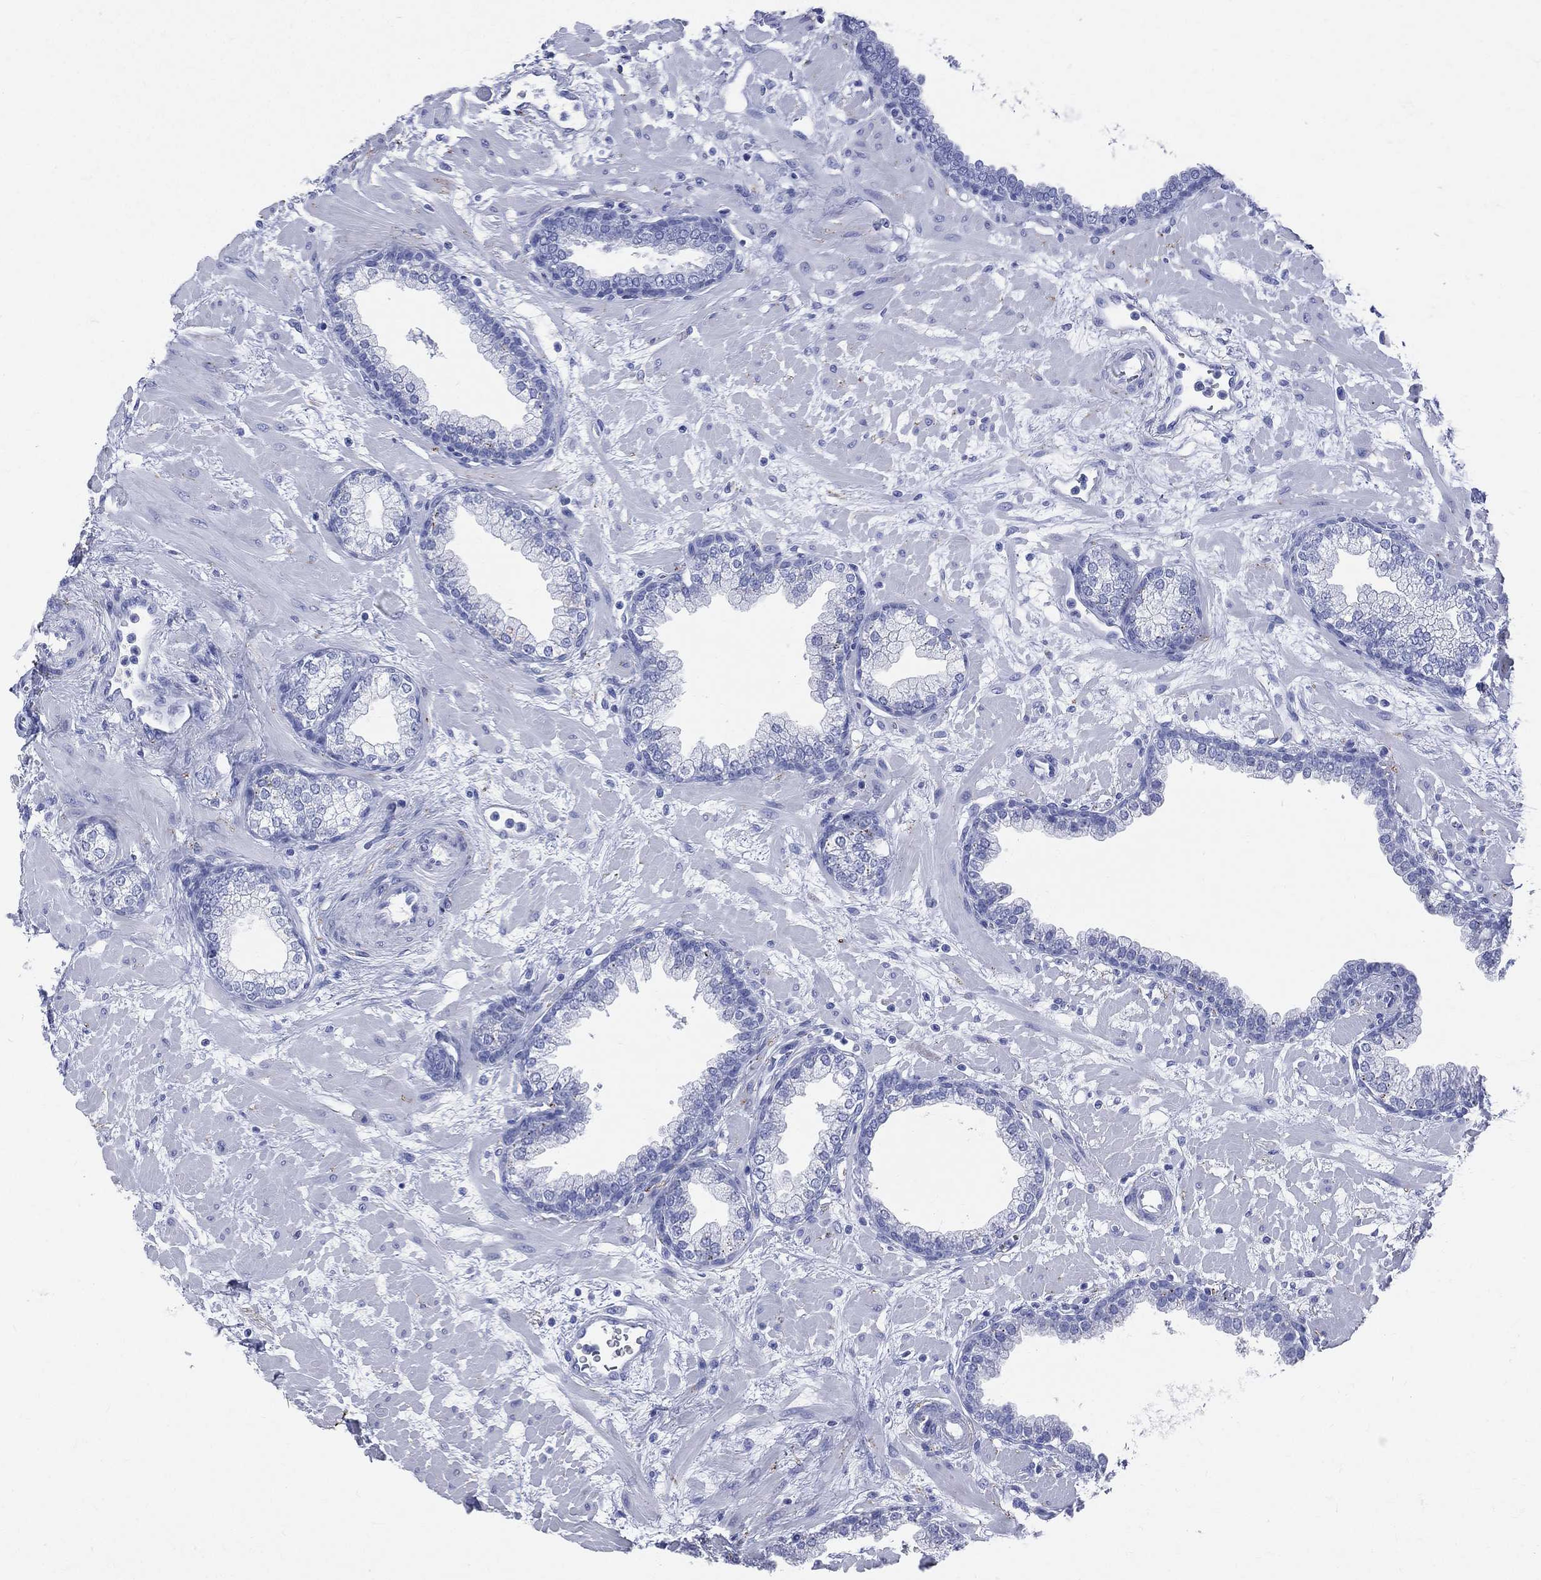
{"staining": {"intensity": "negative", "quantity": "none", "location": "none"}, "tissue": "prostate", "cell_type": "Glandular cells", "image_type": "normal", "snomed": [{"axis": "morphology", "description": "Normal tissue, NOS"}, {"axis": "topography", "description": "Prostate"}], "caption": "DAB (3,3'-diaminobenzidine) immunohistochemical staining of benign human prostate shows no significant positivity in glandular cells. (IHC, brightfield microscopy, high magnification).", "gene": "SYP", "patient": {"sex": "male", "age": 63}}